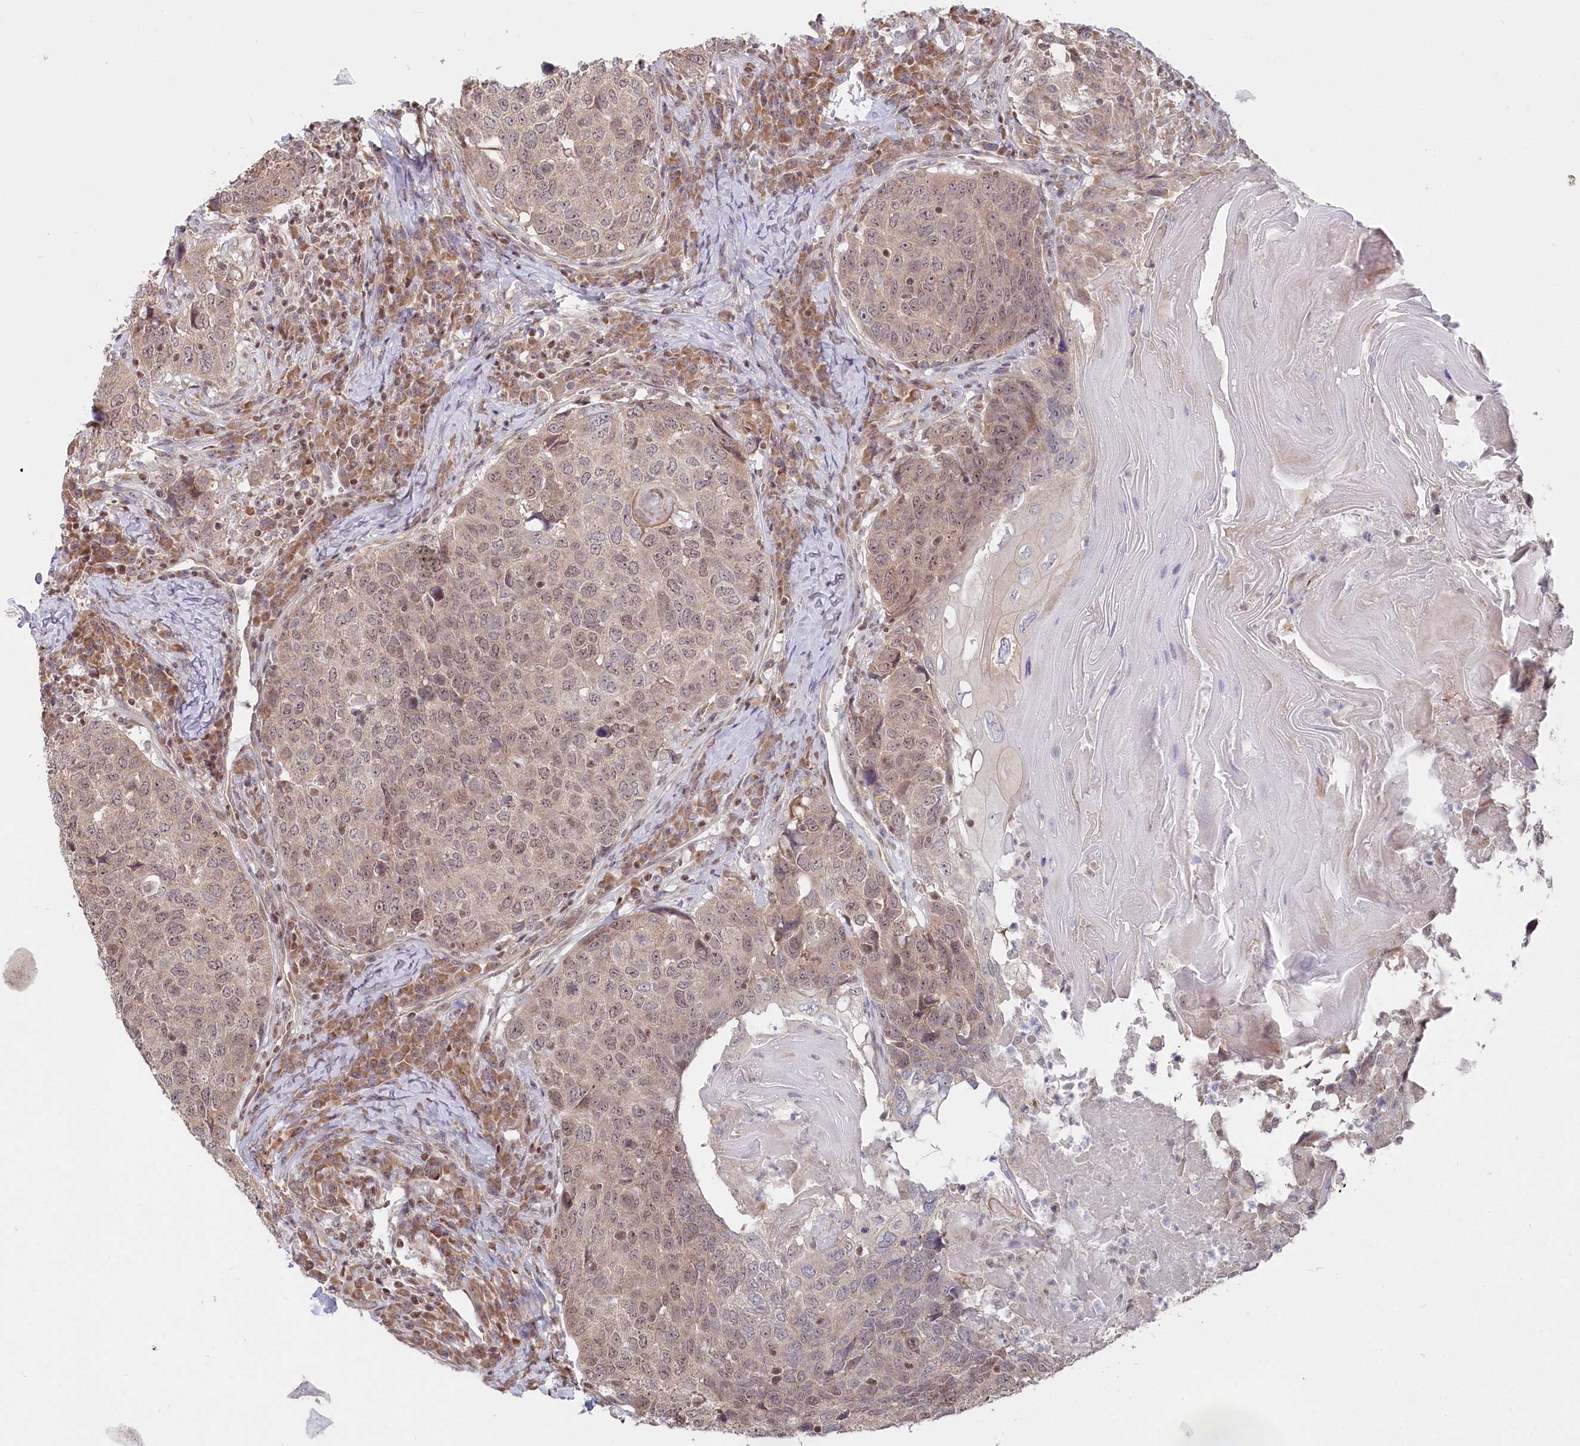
{"staining": {"intensity": "weak", "quantity": ">75%", "location": "nuclear"}, "tissue": "head and neck cancer", "cell_type": "Tumor cells", "image_type": "cancer", "snomed": [{"axis": "morphology", "description": "Squamous cell carcinoma, NOS"}, {"axis": "topography", "description": "Head-Neck"}], "caption": "Protein expression analysis of squamous cell carcinoma (head and neck) displays weak nuclear positivity in about >75% of tumor cells.", "gene": "CGGBP1", "patient": {"sex": "male", "age": 66}}